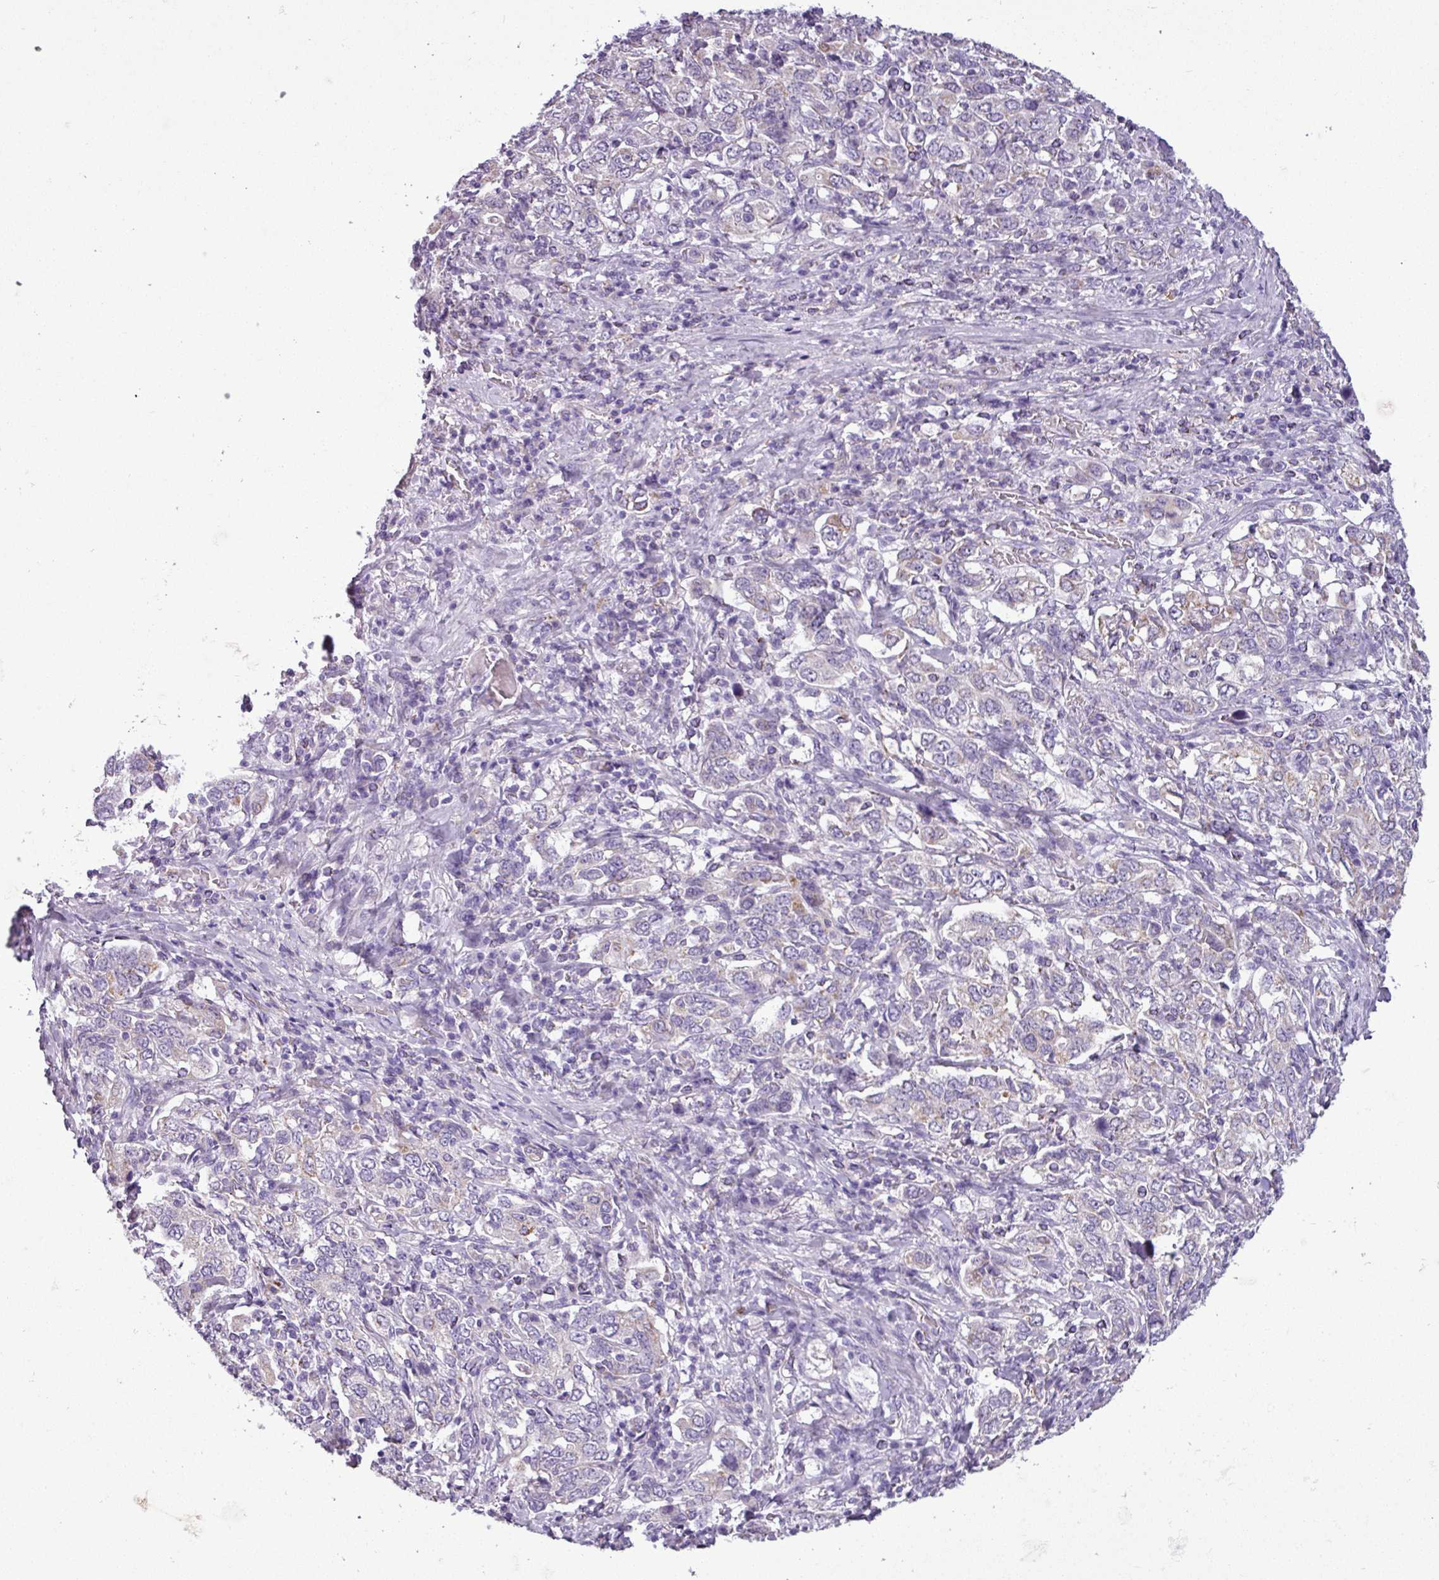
{"staining": {"intensity": "weak", "quantity": "25%-75%", "location": "cytoplasmic/membranous"}, "tissue": "stomach cancer", "cell_type": "Tumor cells", "image_type": "cancer", "snomed": [{"axis": "morphology", "description": "Adenocarcinoma, NOS"}, {"axis": "topography", "description": "Stomach, upper"}, {"axis": "topography", "description": "Stomach"}], "caption": "Tumor cells reveal low levels of weak cytoplasmic/membranous expression in approximately 25%-75% of cells in adenocarcinoma (stomach).", "gene": "ZNF667", "patient": {"sex": "male", "age": 62}}